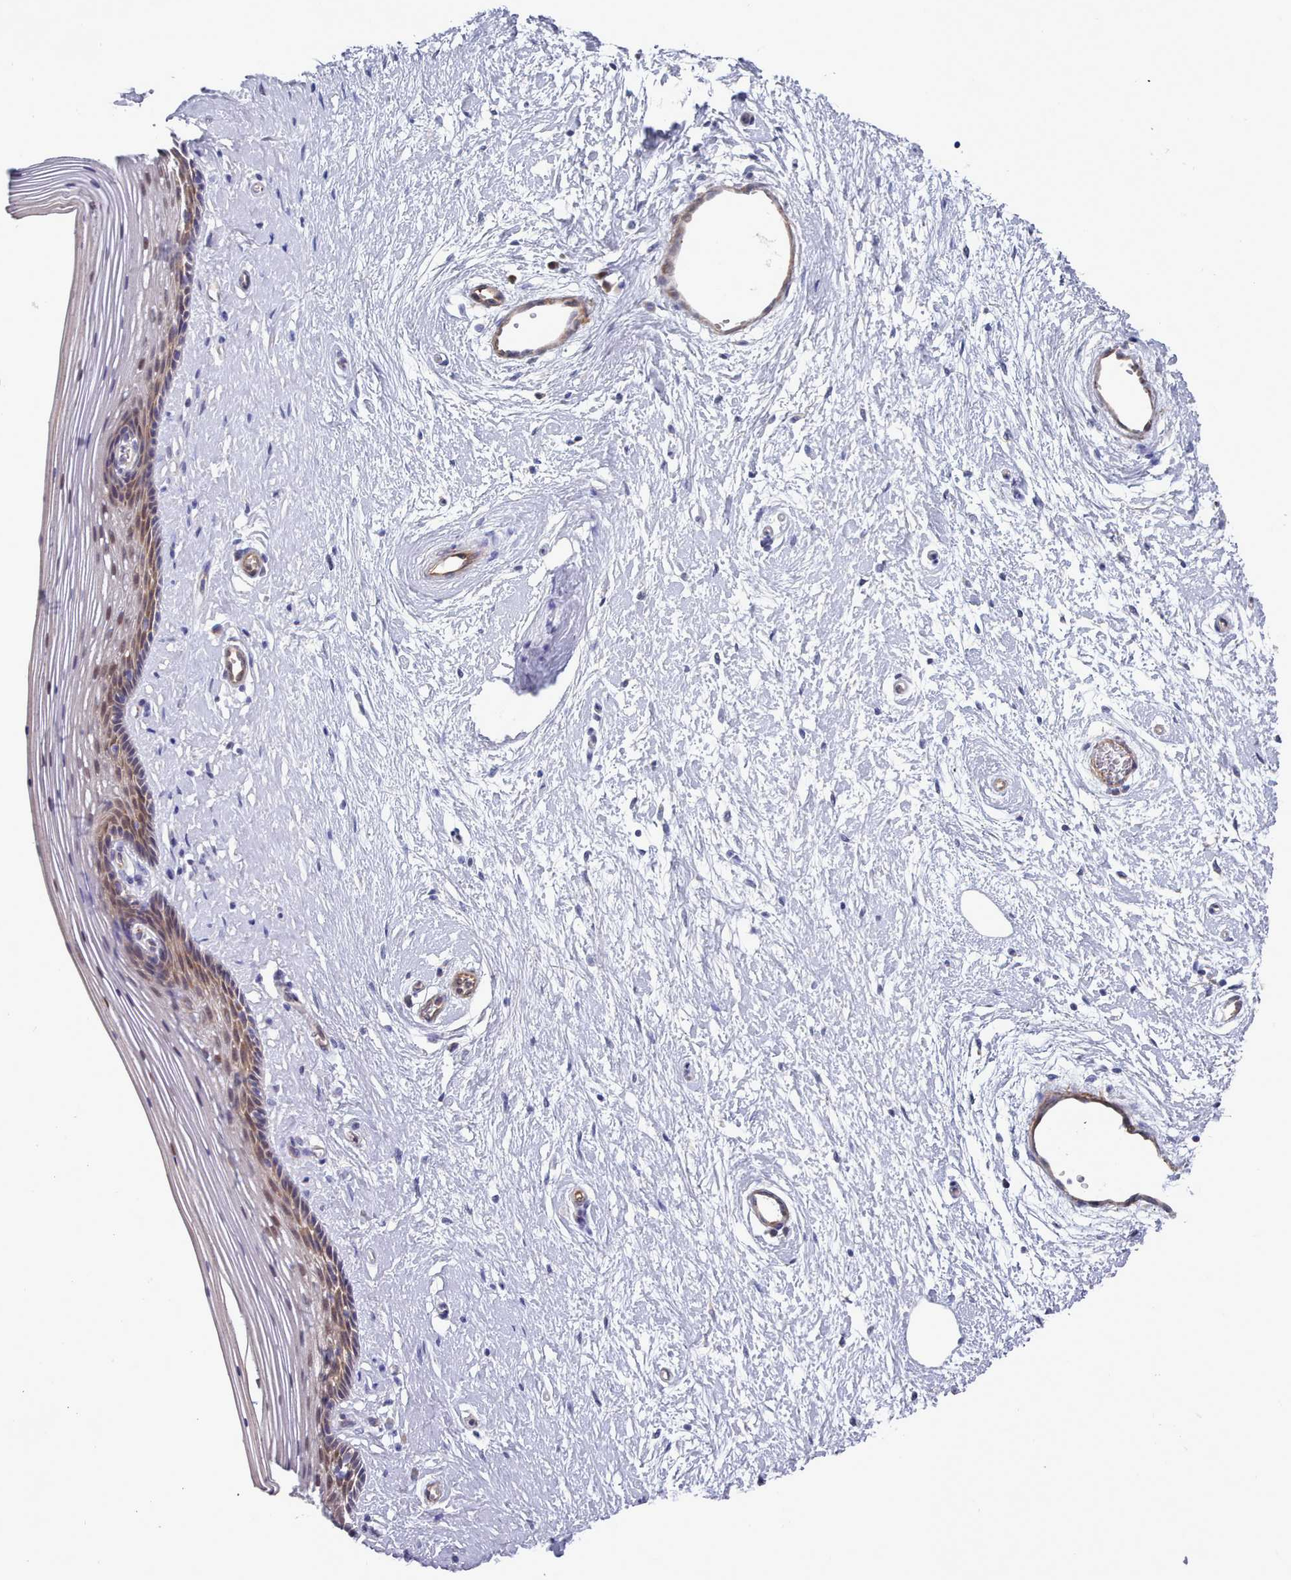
{"staining": {"intensity": "moderate", "quantity": "<25%", "location": "cytoplasmic/membranous,nuclear"}, "tissue": "vagina", "cell_type": "Squamous epithelial cells", "image_type": "normal", "snomed": [{"axis": "morphology", "description": "Normal tissue, NOS"}, {"axis": "topography", "description": "Vagina"}], "caption": "About <25% of squamous epithelial cells in normal vagina display moderate cytoplasmic/membranous,nuclear protein expression as visualized by brown immunohistochemical staining.", "gene": "G6PC1", "patient": {"sex": "female", "age": 46}}